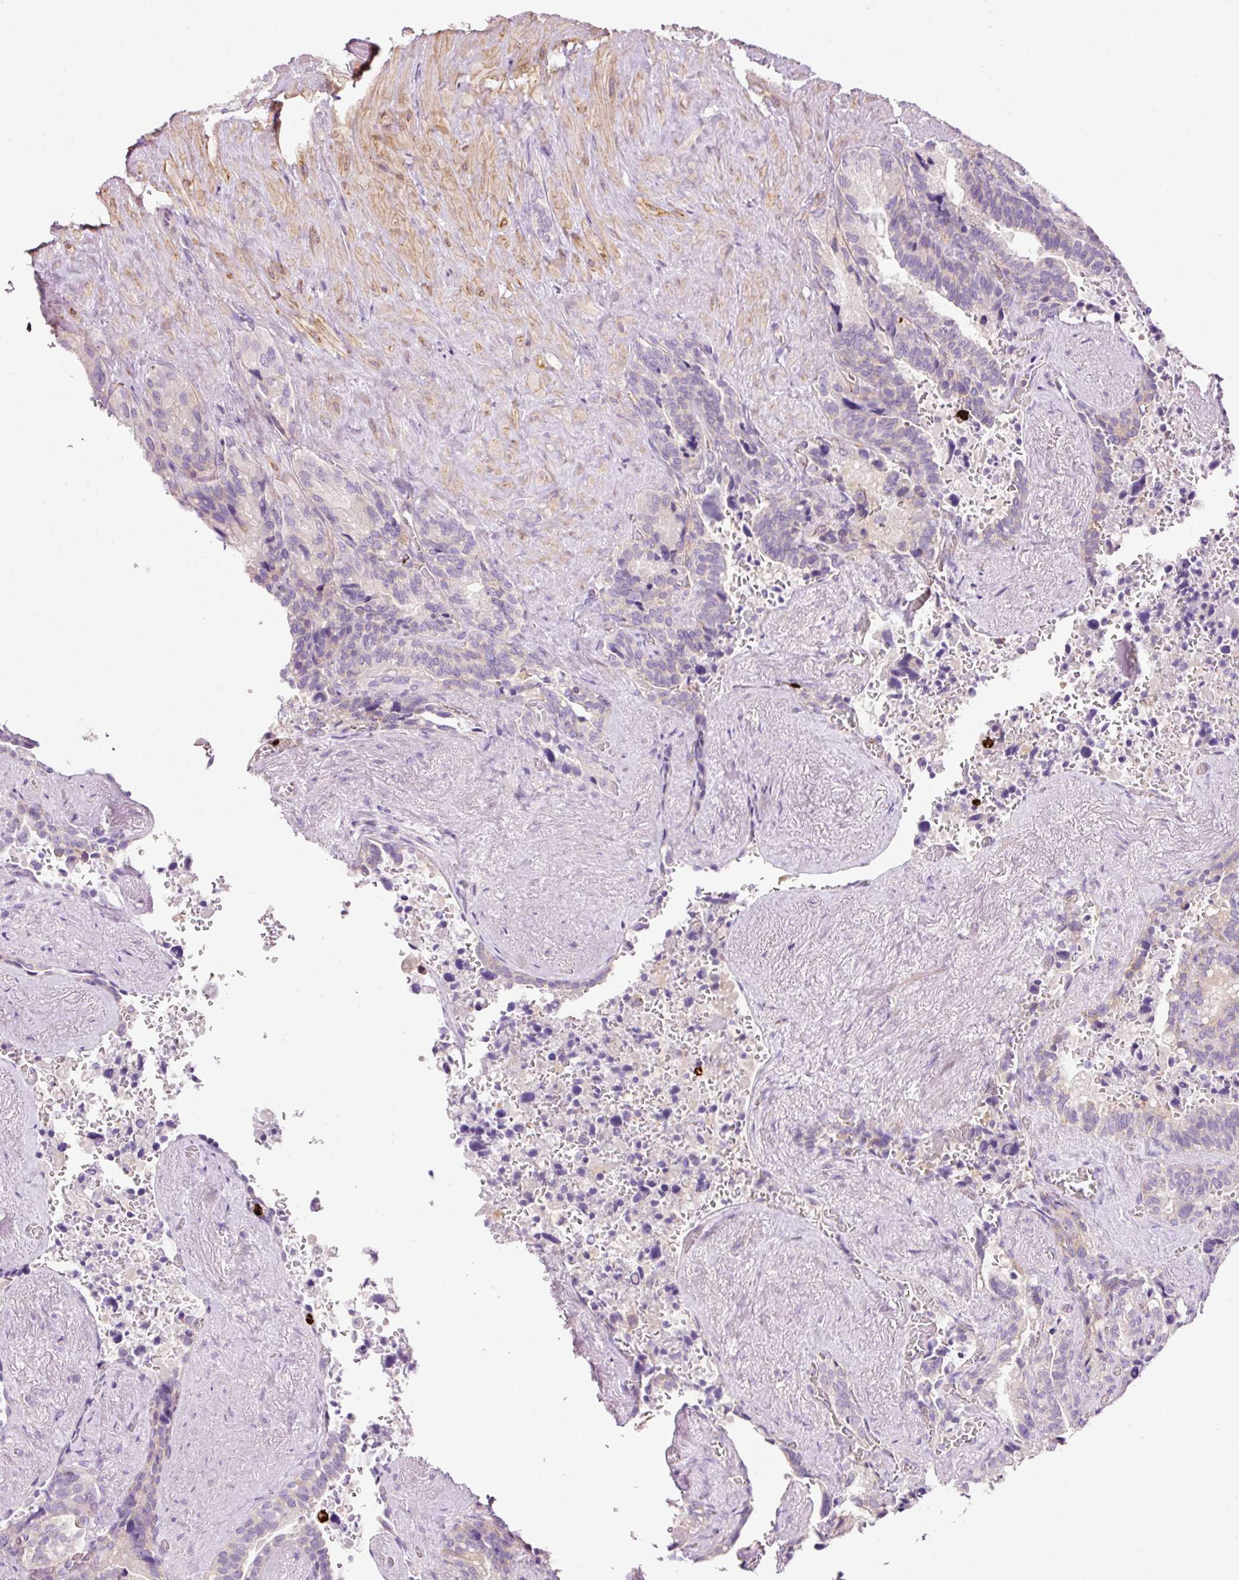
{"staining": {"intensity": "negative", "quantity": "none", "location": "none"}, "tissue": "seminal vesicle", "cell_type": "Glandular cells", "image_type": "normal", "snomed": [{"axis": "morphology", "description": "Normal tissue, NOS"}, {"axis": "topography", "description": "Seminal veicle"}], "caption": "Immunohistochemical staining of unremarkable human seminal vesicle reveals no significant staining in glandular cells.", "gene": "MAP3K3", "patient": {"sex": "male", "age": 68}}